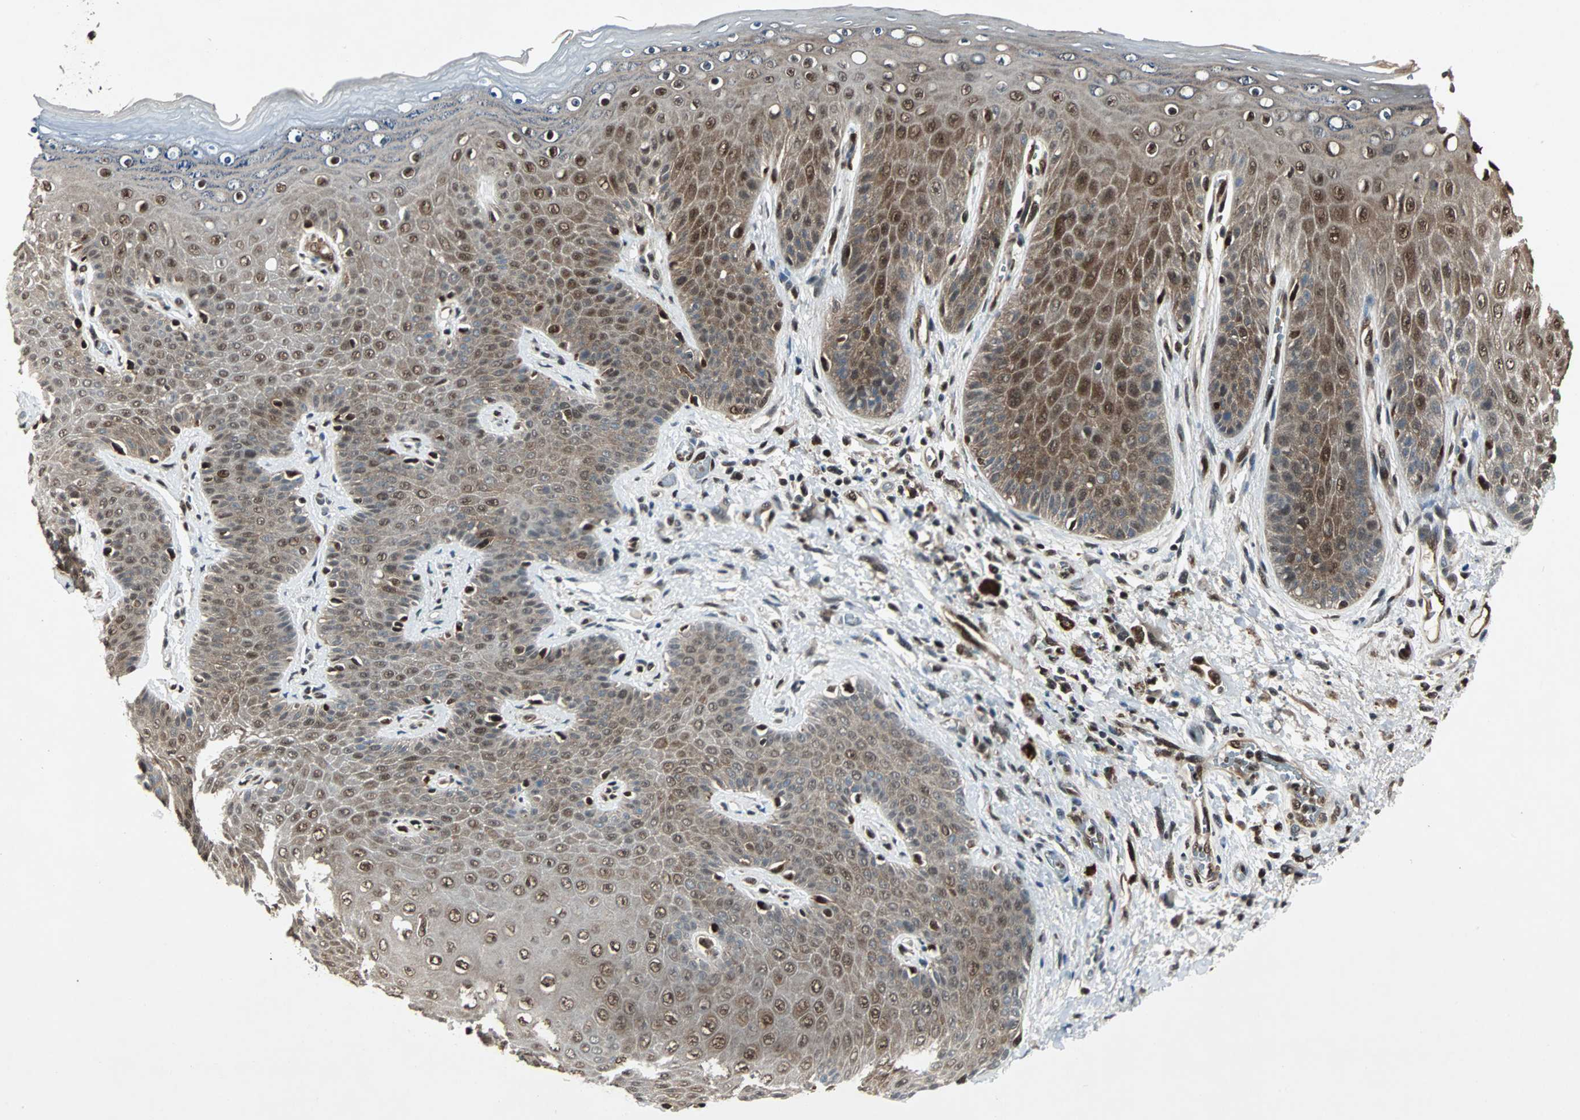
{"staining": {"intensity": "moderate", "quantity": ">75%", "location": "cytoplasmic/membranous,nuclear"}, "tissue": "skin", "cell_type": "Epidermal cells", "image_type": "normal", "snomed": [{"axis": "morphology", "description": "Normal tissue, NOS"}, {"axis": "topography", "description": "Anal"}], "caption": "Protein positivity by IHC demonstrates moderate cytoplasmic/membranous,nuclear positivity in about >75% of epidermal cells in unremarkable skin. The protein of interest is shown in brown color, while the nuclei are stained blue.", "gene": "ACLY", "patient": {"sex": "female", "age": 46}}